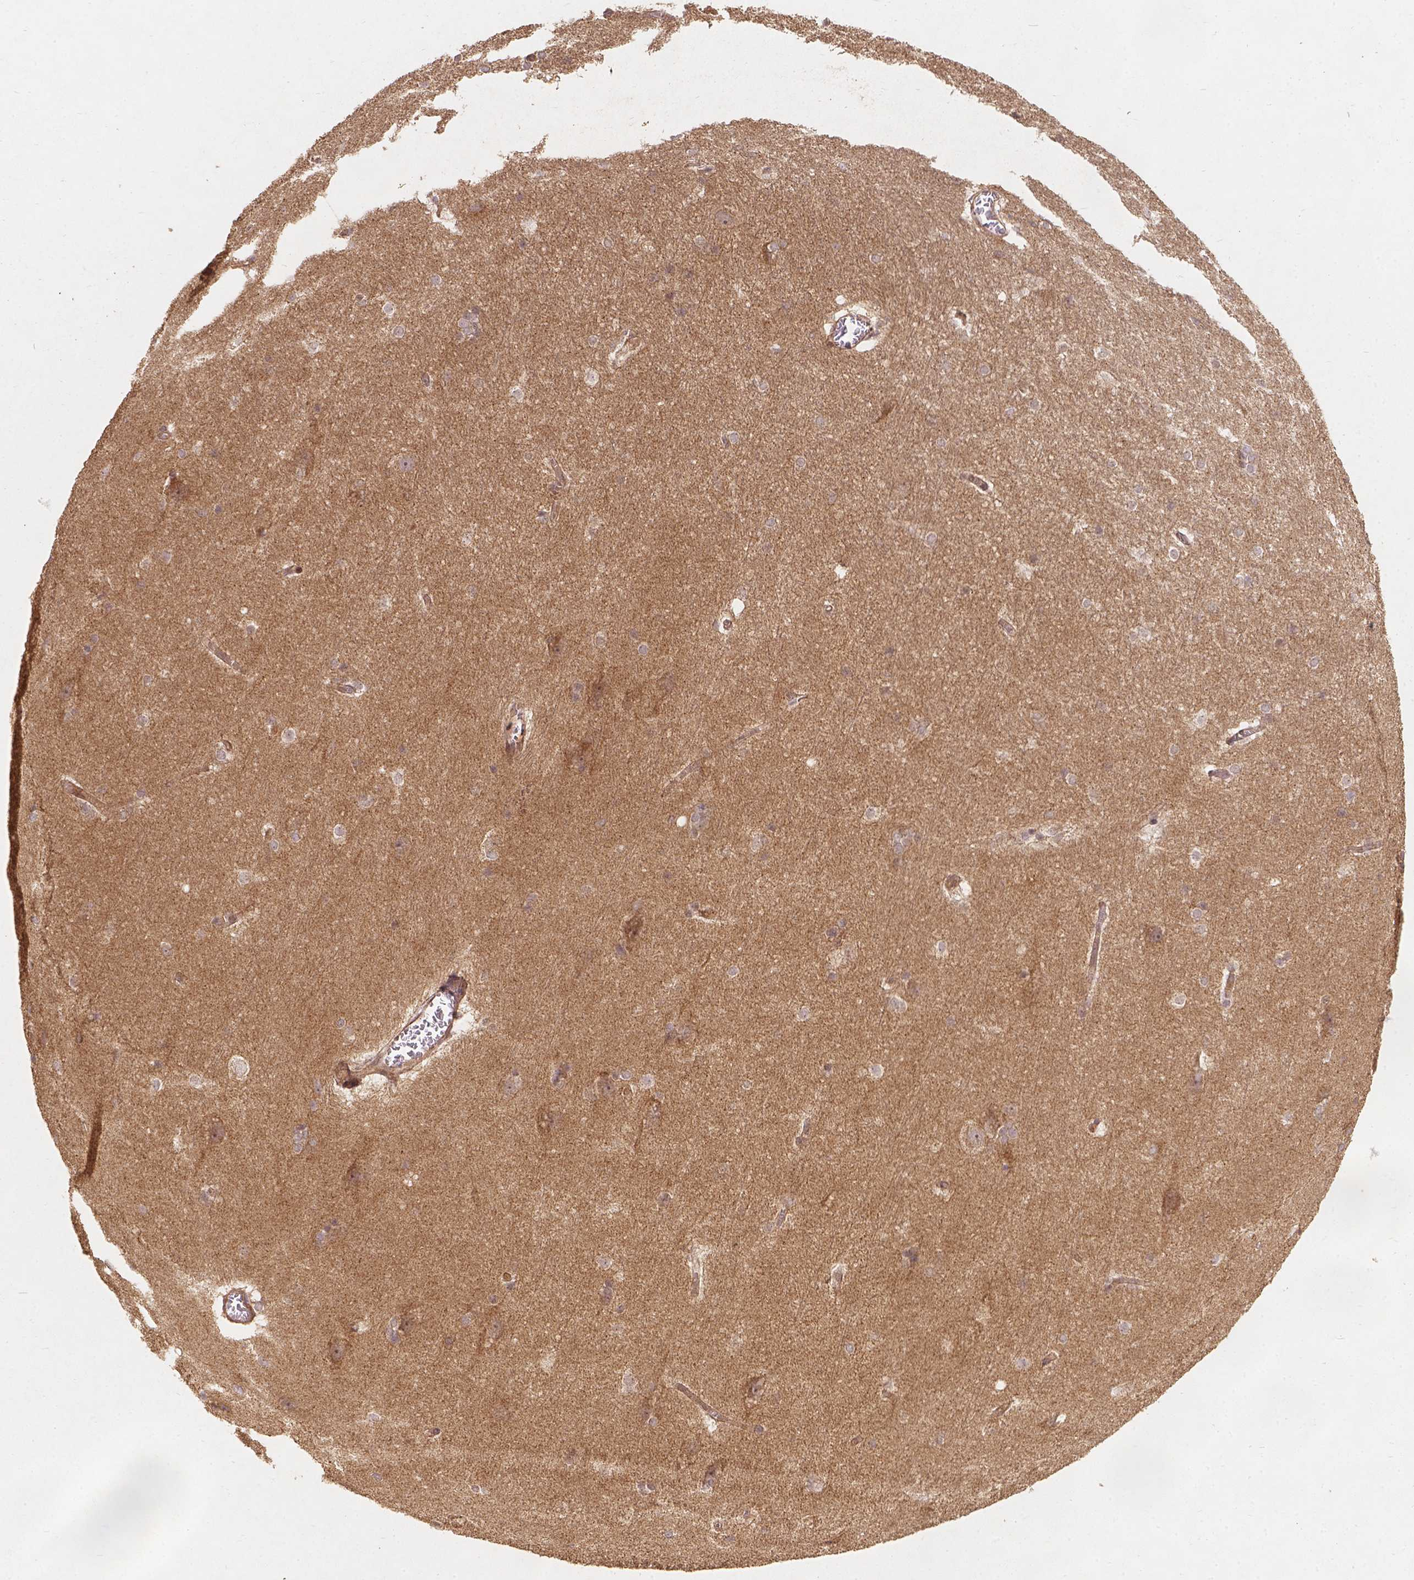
{"staining": {"intensity": "weak", "quantity": "25%-75%", "location": "cytoplasmic/membranous"}, "tissue": "hippocampus", "cell_type": "Glial cells", "image_type": "normal", "snomed": [{"axis": "morphology", "description": "Normal tissue, NOS"}, {"axis": "topography", "description": "Cerebral cortex"}, {"axis": "topography", "description": "Hippocampus"}], "caption": "Immunohistochemical staining of unremarkable hippocampus exhibits low levels of weak cytoplasmic/membranous positivity in approximately 25%-75% of glial cells.", "gene": "XPR1", "patient": {"sex": "female", "age": 19}}